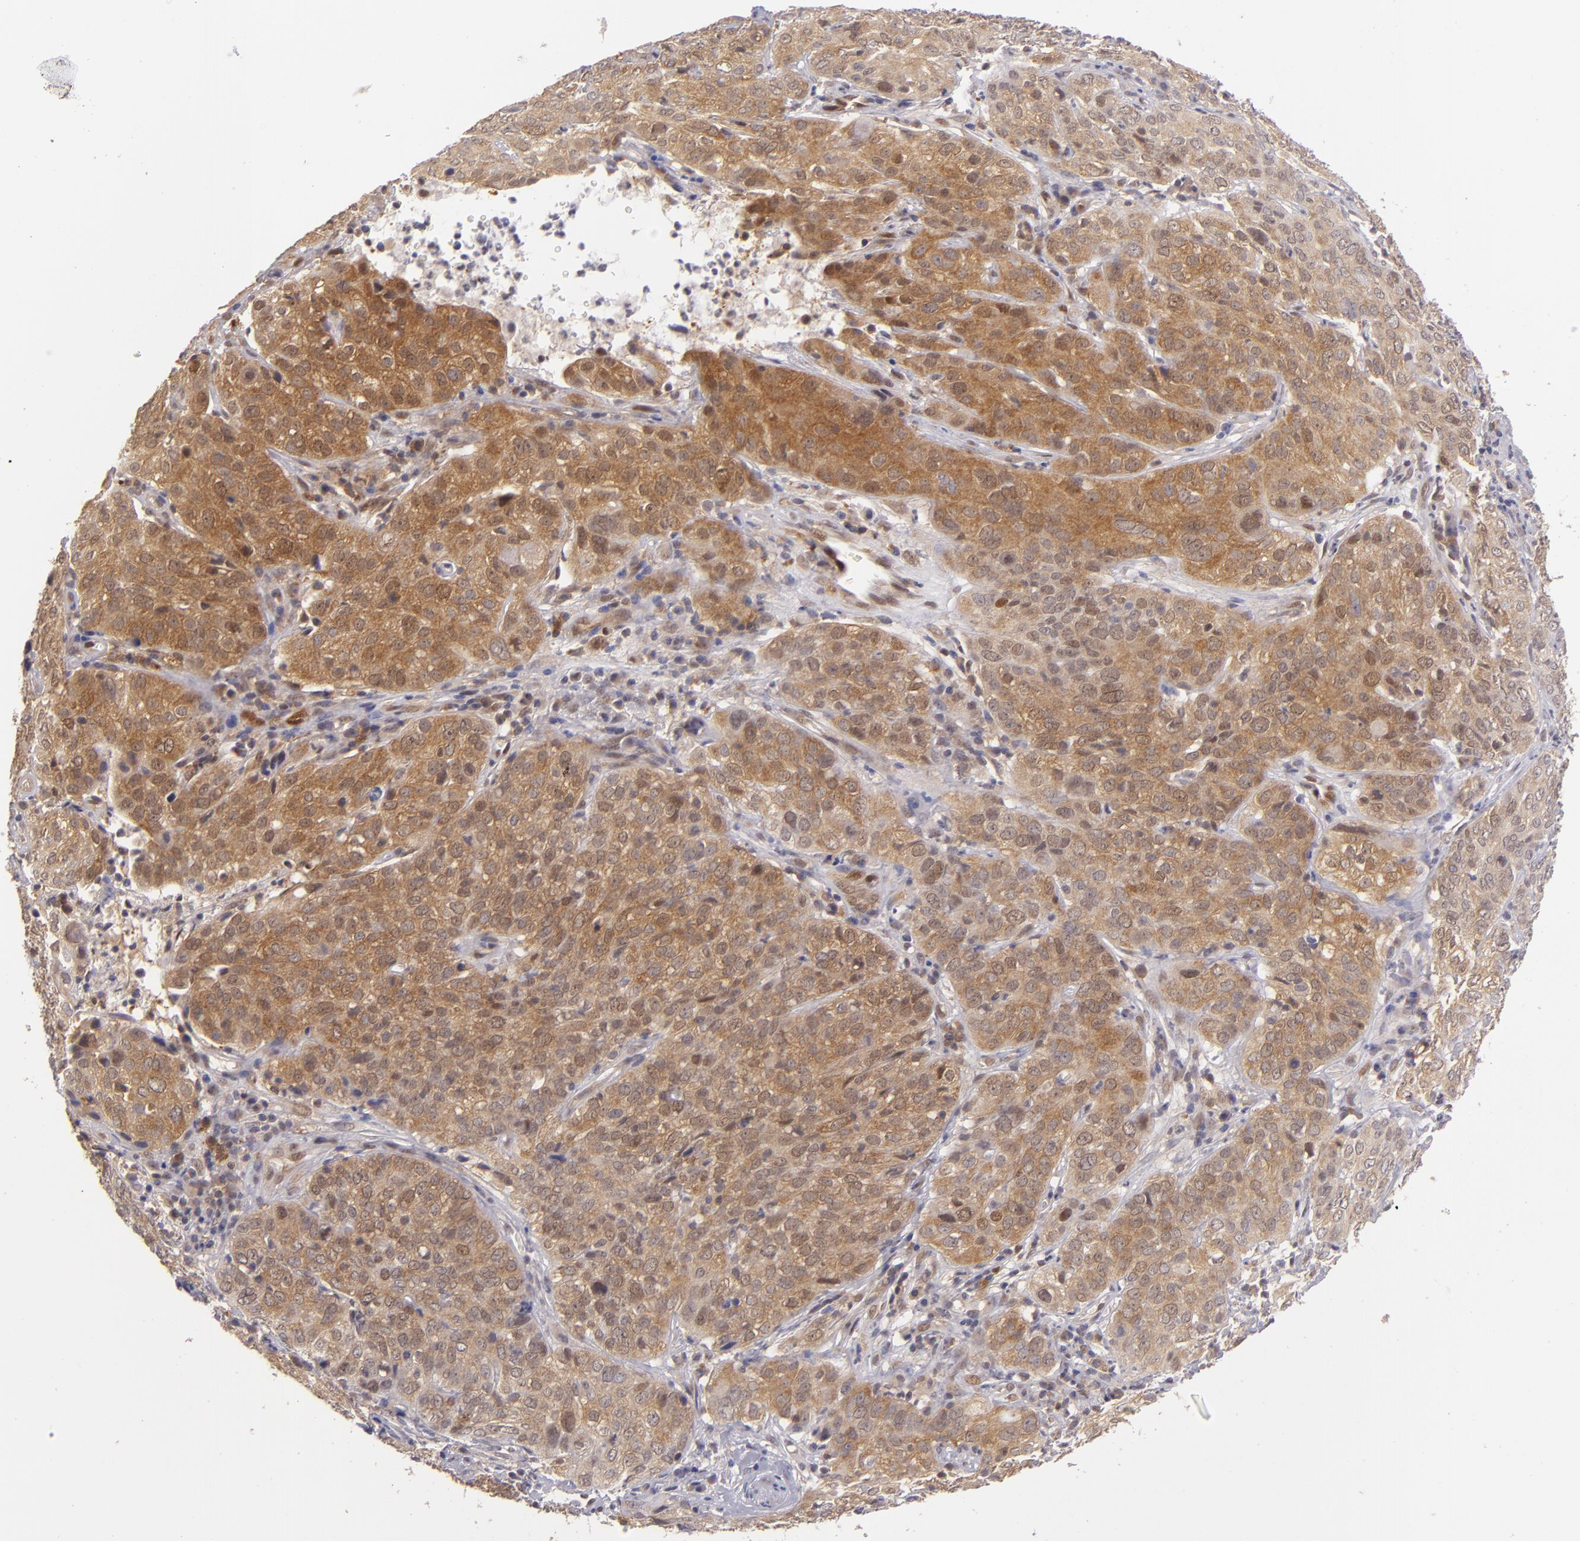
{"staining": {"intensity": "strong", "quantity": ">75%", "location": "cytoplasmic/membranous"}, "tissue": "cervical cancer", "cell_type": "Tumor cells", "image_type": "cancer", "snomed": [{"axis": "morphology", "description": "Squamous cell carcinoma, NOS"}, {"axis": "topography", "description": "Cervix"}], "caption": "Cervical squamous cell carcinoma stained with a protein marker exhibits strong staining in tumor cells.", "gene": "PTPN13", "patient": {"sex": "female", "age": 38}}